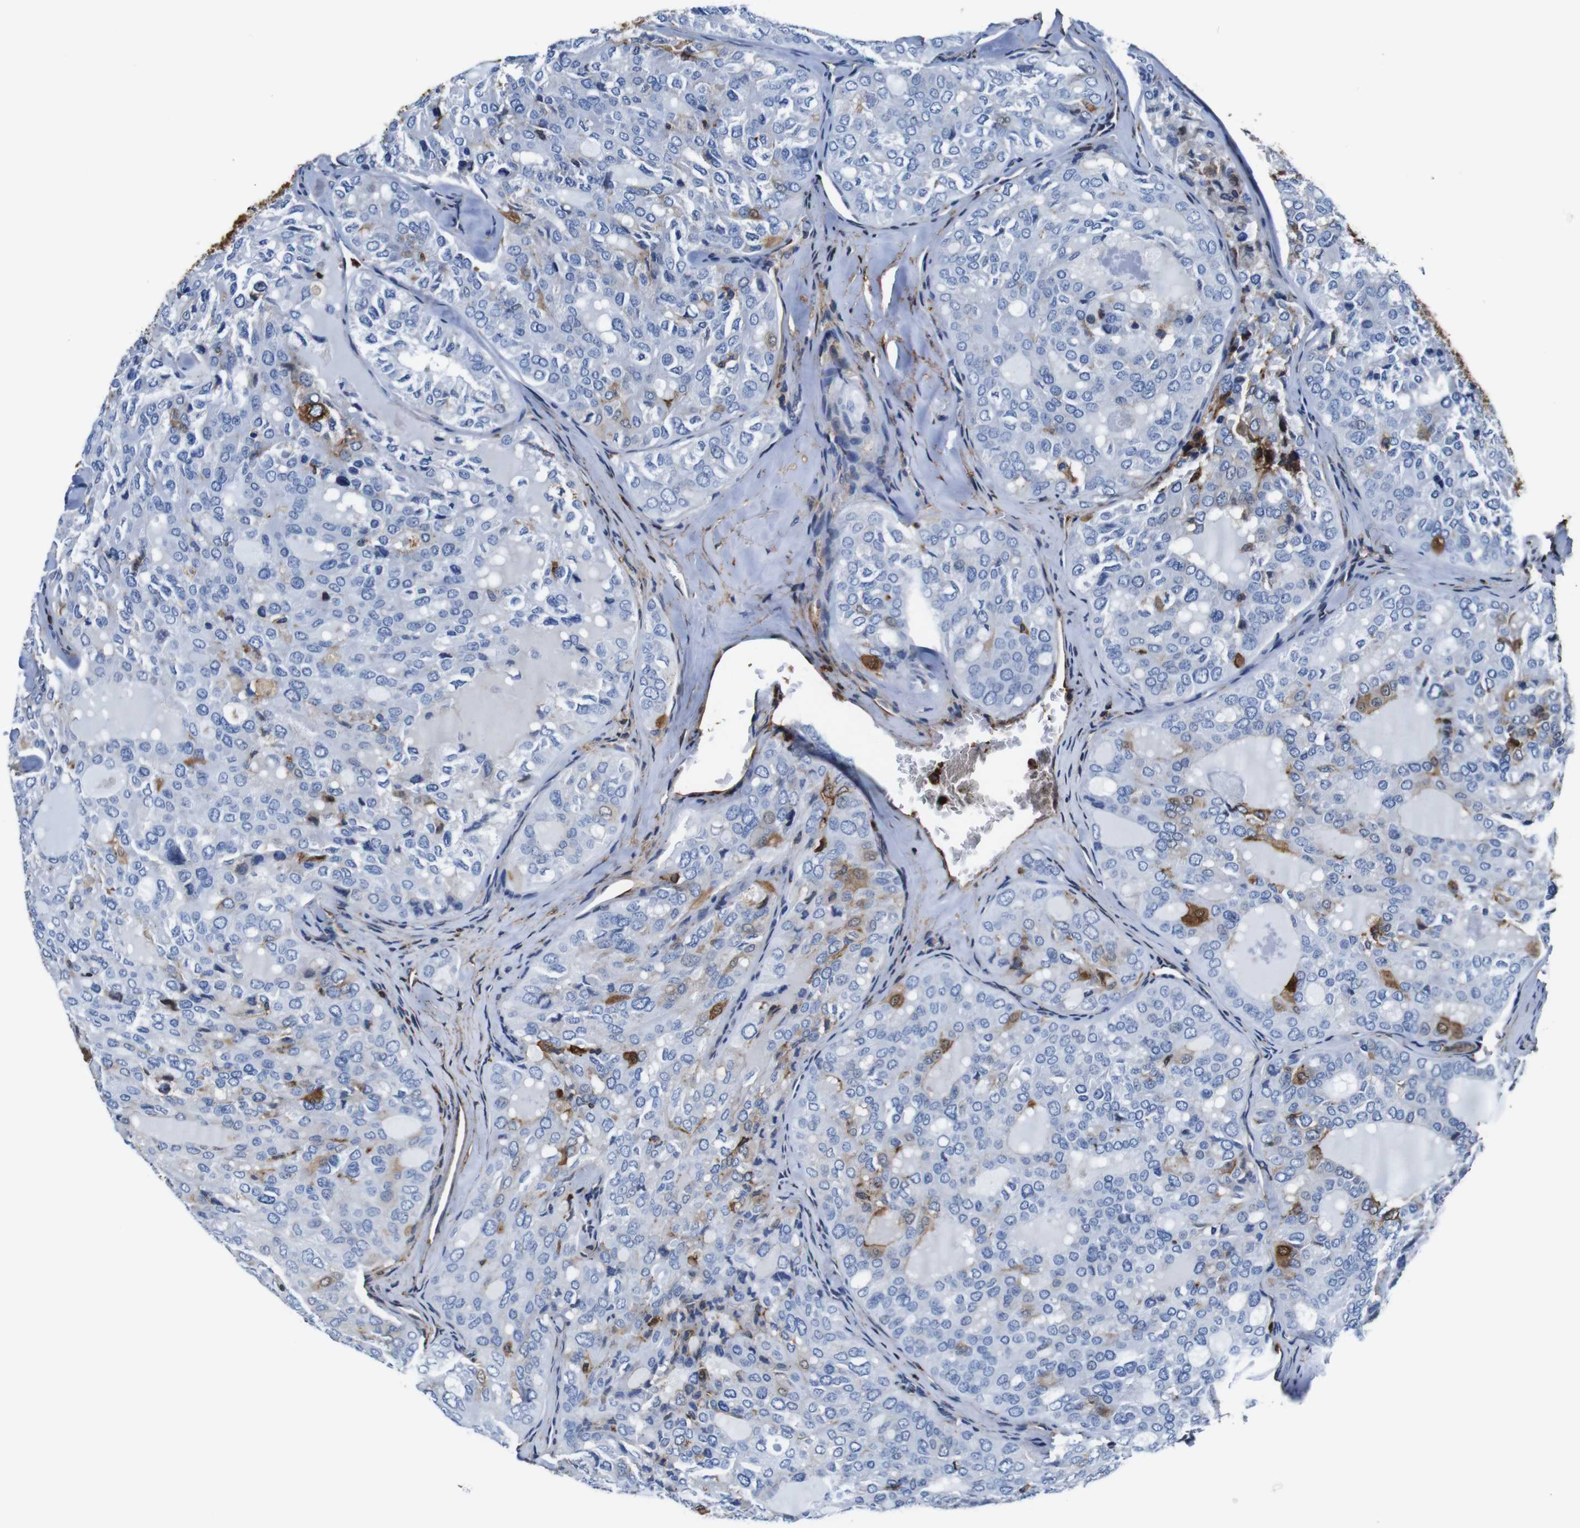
{"staining": {"intensity": "negative", "quantity": "none", "location": "none"}, "tissue": "thyroid cancer", "cell_type": "Tumor cells", "image_type": "cancer", "snomed": [{"axis": "morphology", "description": "Follicular adenoma carcinoma, NOS"}, {"axis": "topography", "description": "Thyroid gland"}], "caption": "Immunohistochemistry micrograph of neoplastic tissue: human follicular adenoma carcinoma (thyroid) stained with DAB (3,3'-diaminobenzidine) shows no significant protein staining in tumor cells.", "gene": "ANXA1", "patient": {"sex": "male", "age": 75}}